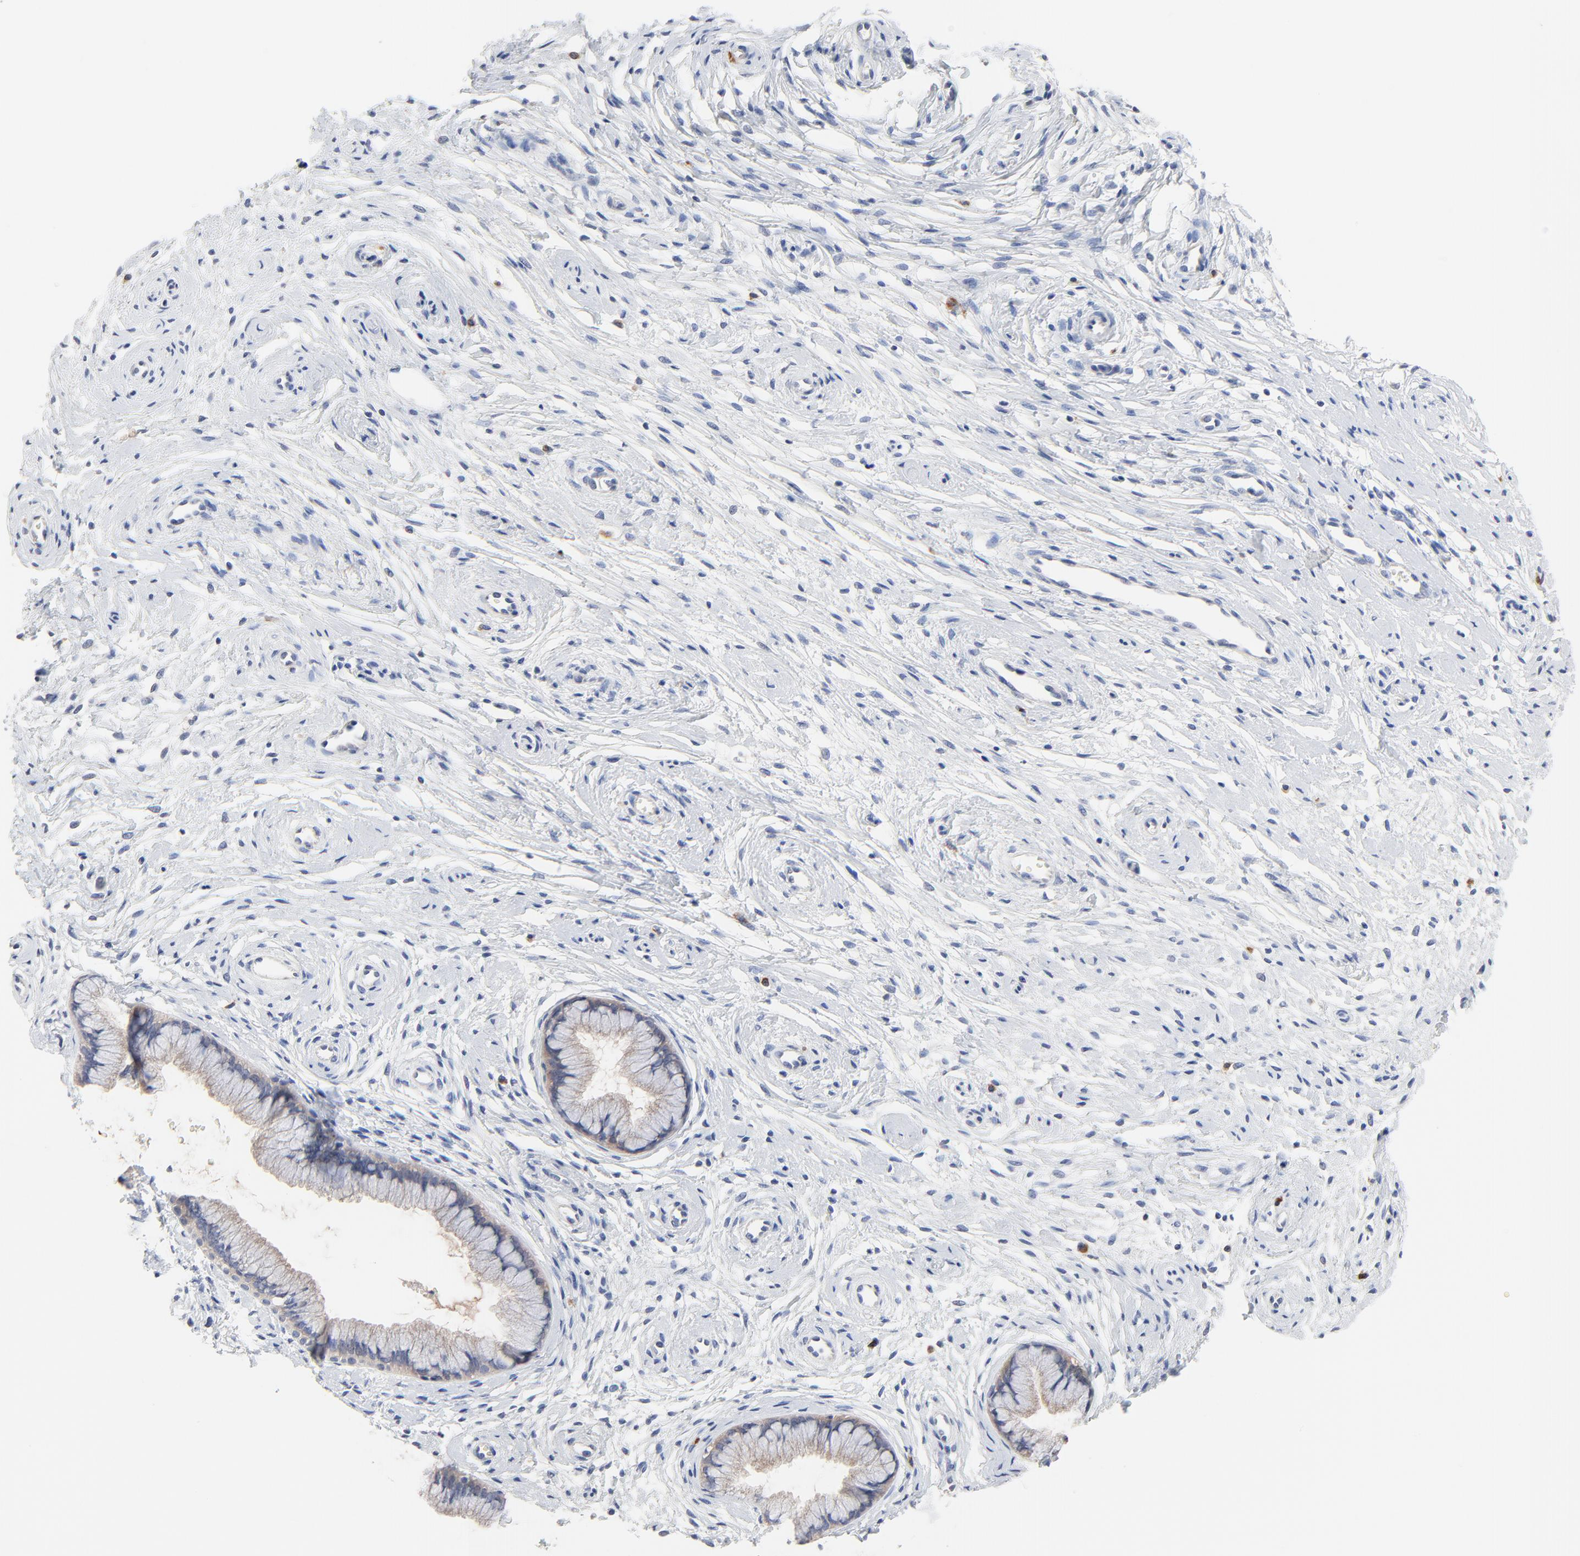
{"staining": {"intensity": "weak", "quantity": ">75%", "location": "cytoplasmic/membranous"}, "tissue": "cervix", "cell_type": "Glandular cells", "image_type": "normal", "snomed": [{"axis": "morphology", "description": "Normal tissue, NOS"}, {"axis": "topography", "description": "Cervix"}], "caption": "Immunohistochemical staining of normal human cervix displays weak cytoplasmic/membranous protein positivity in about >75% of glandular cells.", "gene": "FBXL5", "patient": {"sex": "female", "age": 39}}